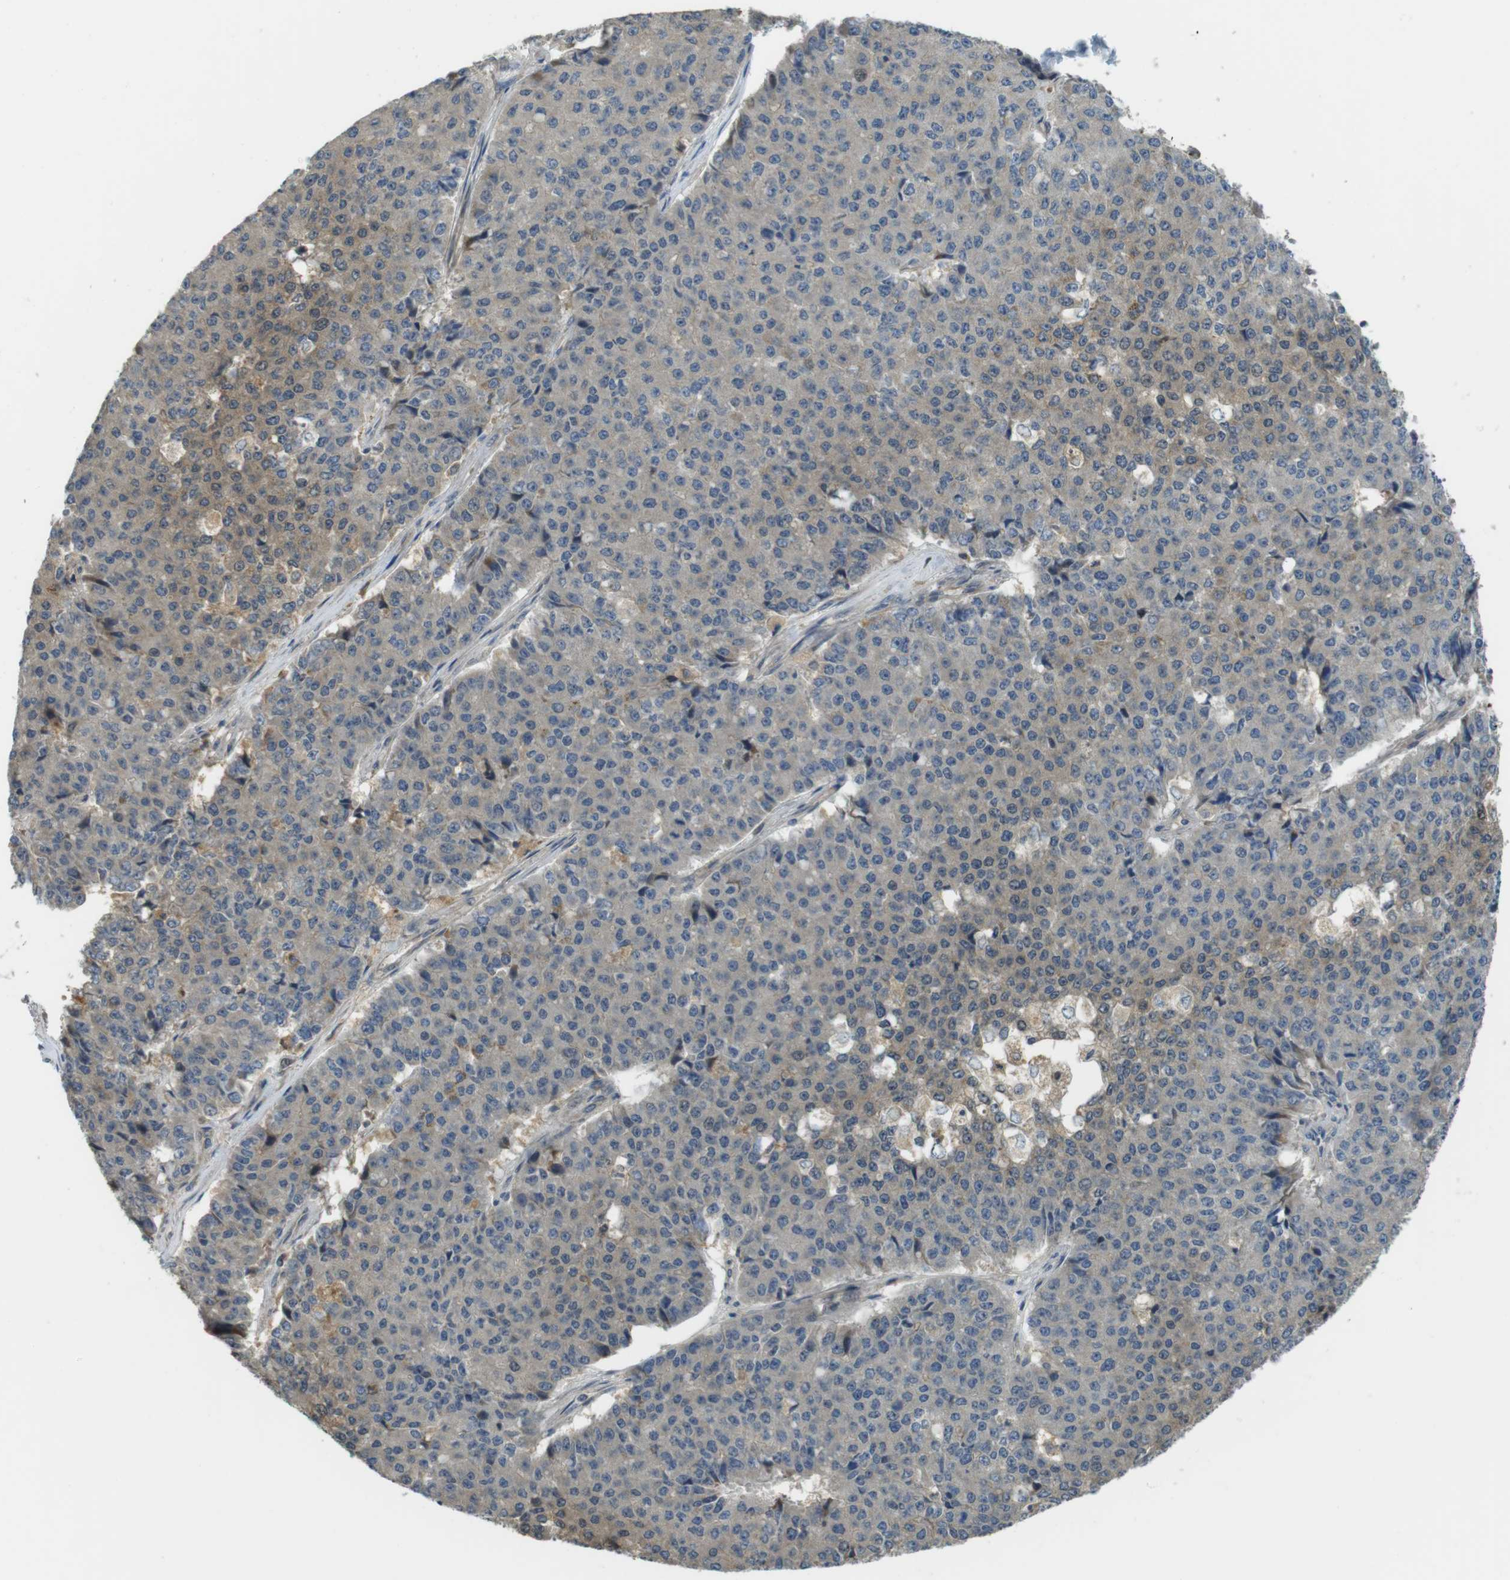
{"staining": {"intensity": "weak", "quantity": "<25%", "location": "cytoplasmic/membranous"}, "tissue": "pancreatic cancer", "cell_type": "Tumor cells", "image_type": "cancer", "snomed": [{"axis": "morphology", "description": "Adenocarcinoma, NOS"}, {"axis": "topography", "description": "Pancreas"}], "caption": "Histopathology image shows no protein staining in tumor cells of pancreatic cancer (adenocarcinoma) tissue.", "gene": "ABHD15", "patient": {"sex": "male", "age": 50}}